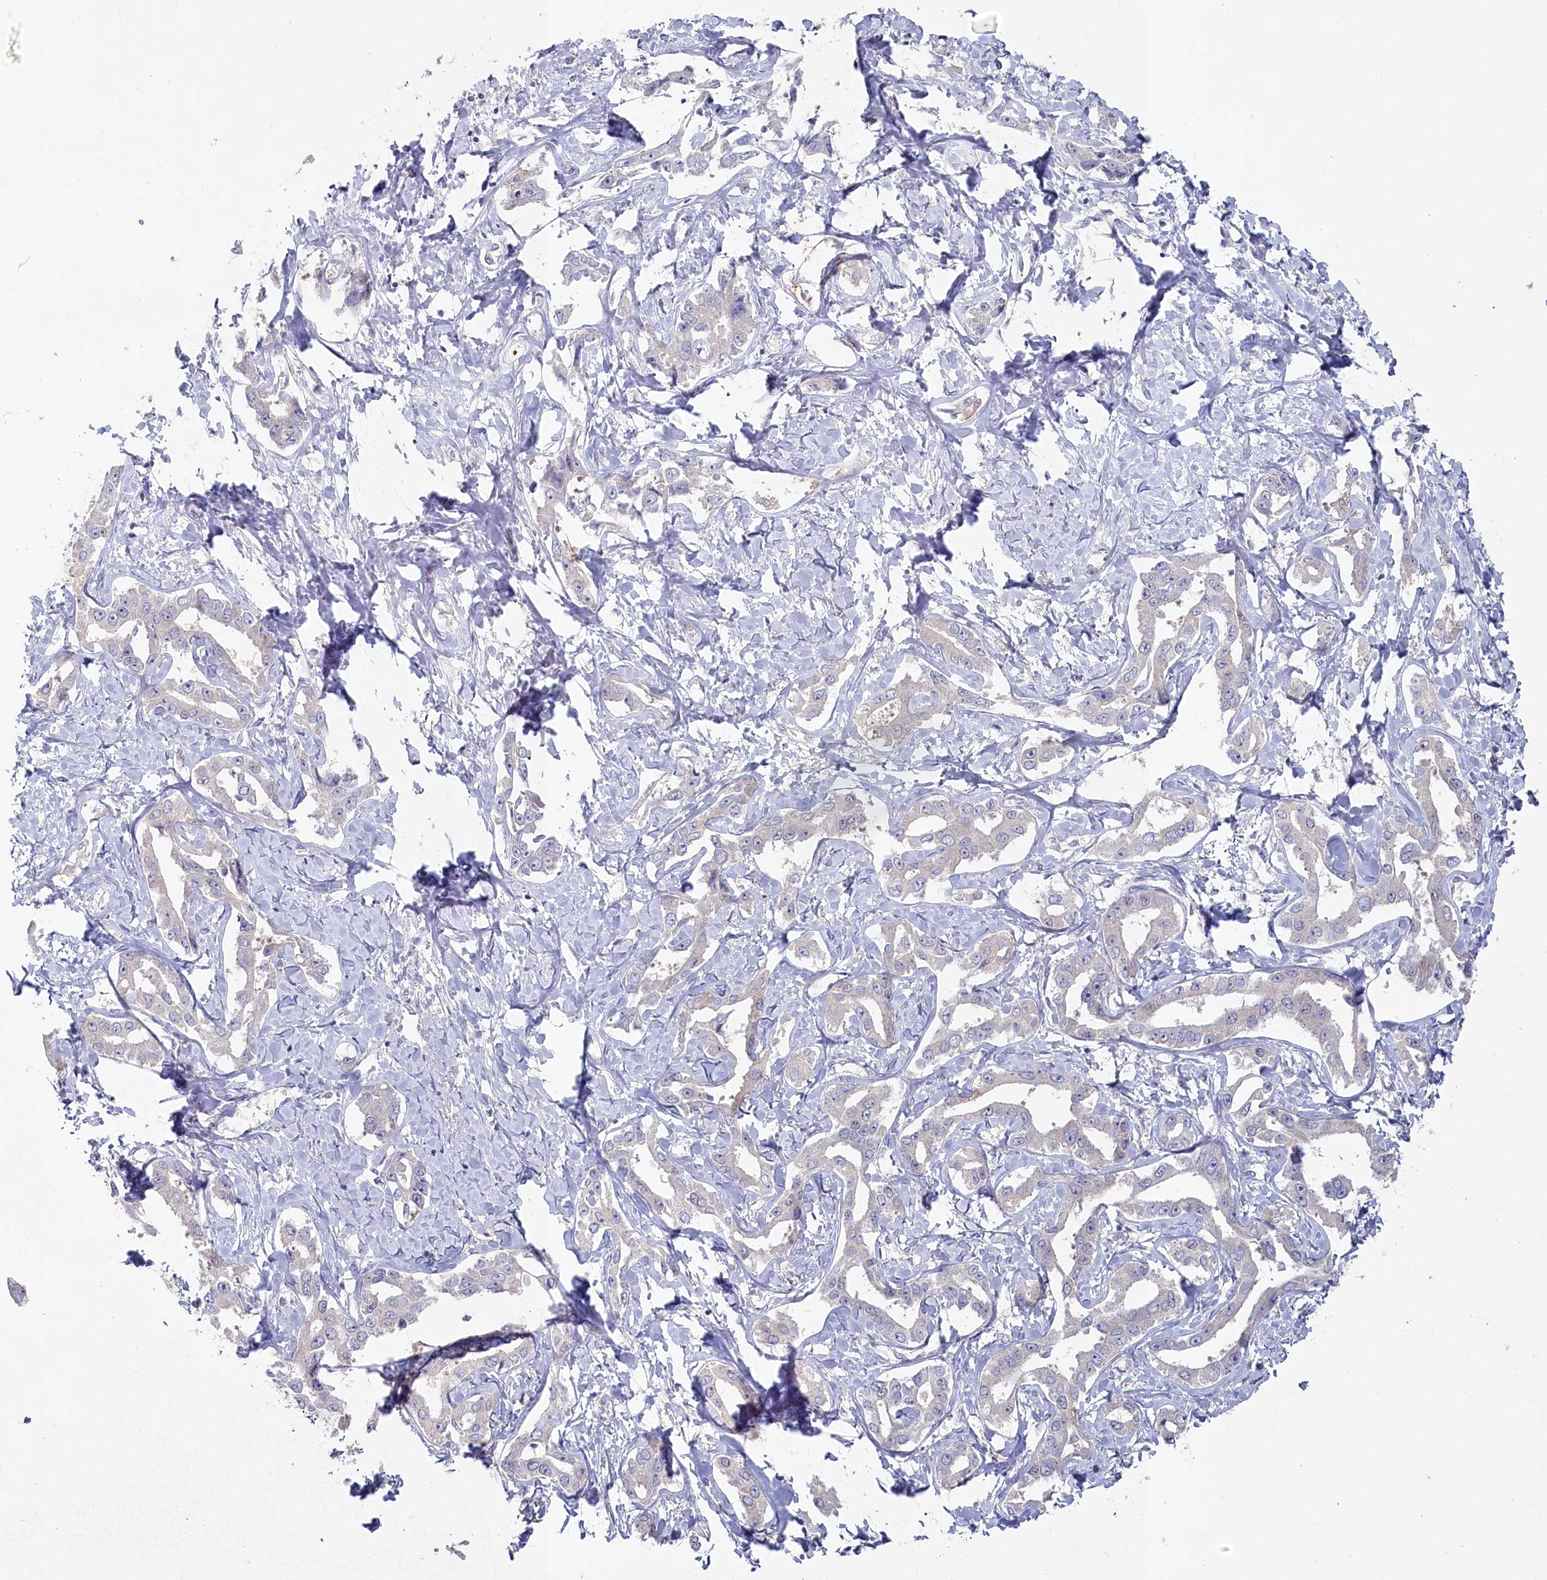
{"staining": {"intensity": "negative", "quantity": "none", "location": "none"}, "tissue": "liver cancer", "cell_type": "Tumor cells", "image_type": "cancer", "snomed": [{"axis": "morphology", "description": "Cholangiocarcinoma"}, {"axis": "topography", "description": "Liver"}], "caption": "Cholangiocarcinoma (liver) was stained to show a protein in brown. There is no significant expression in tumor cells. (Brightfield microscopy of DAB (3,3'-diaminobenzidine) immunohistochemistry (IHC) at high magnification).", "gene": "AAMDC", "patient": {"sex": "male", "age": 59}}